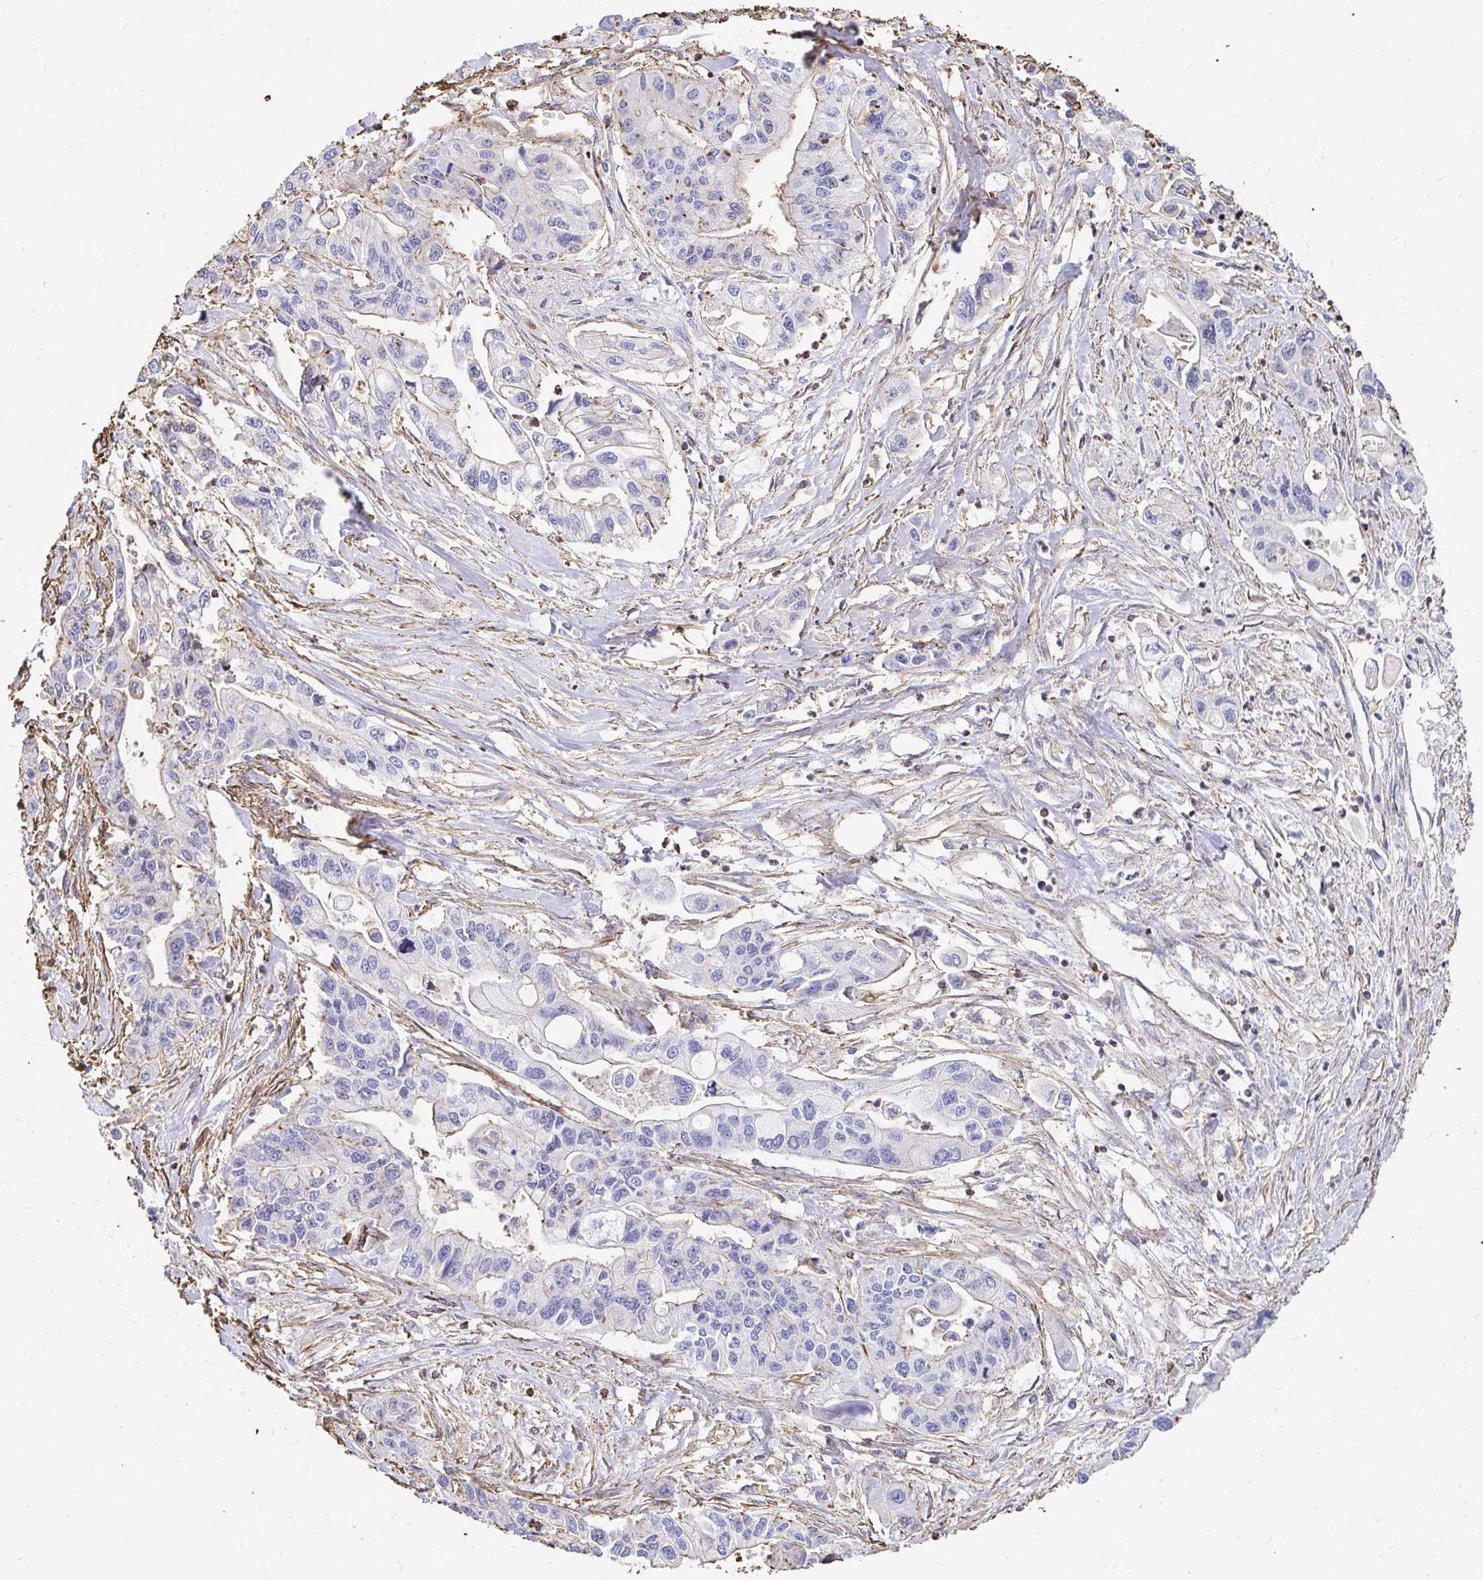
{"staining": {"intensity": "negative", "quantity": "none", "location": "none"}, "tissue": "pancreatic cancer", "cell_type": "Tumor cells", "image_type": "cancer", "snomed": [{"axis": "morphology", "description": "Adenocarcinoma, NOS"}, {"axis": "topography", "description": "Pancreas"}], "caption": "Tumor cells show no significant protein staining in pancreatic cancer (adenocarcinoma).", "gene": "PTPN14", "patient": {"sex": "male", "age": 62}}